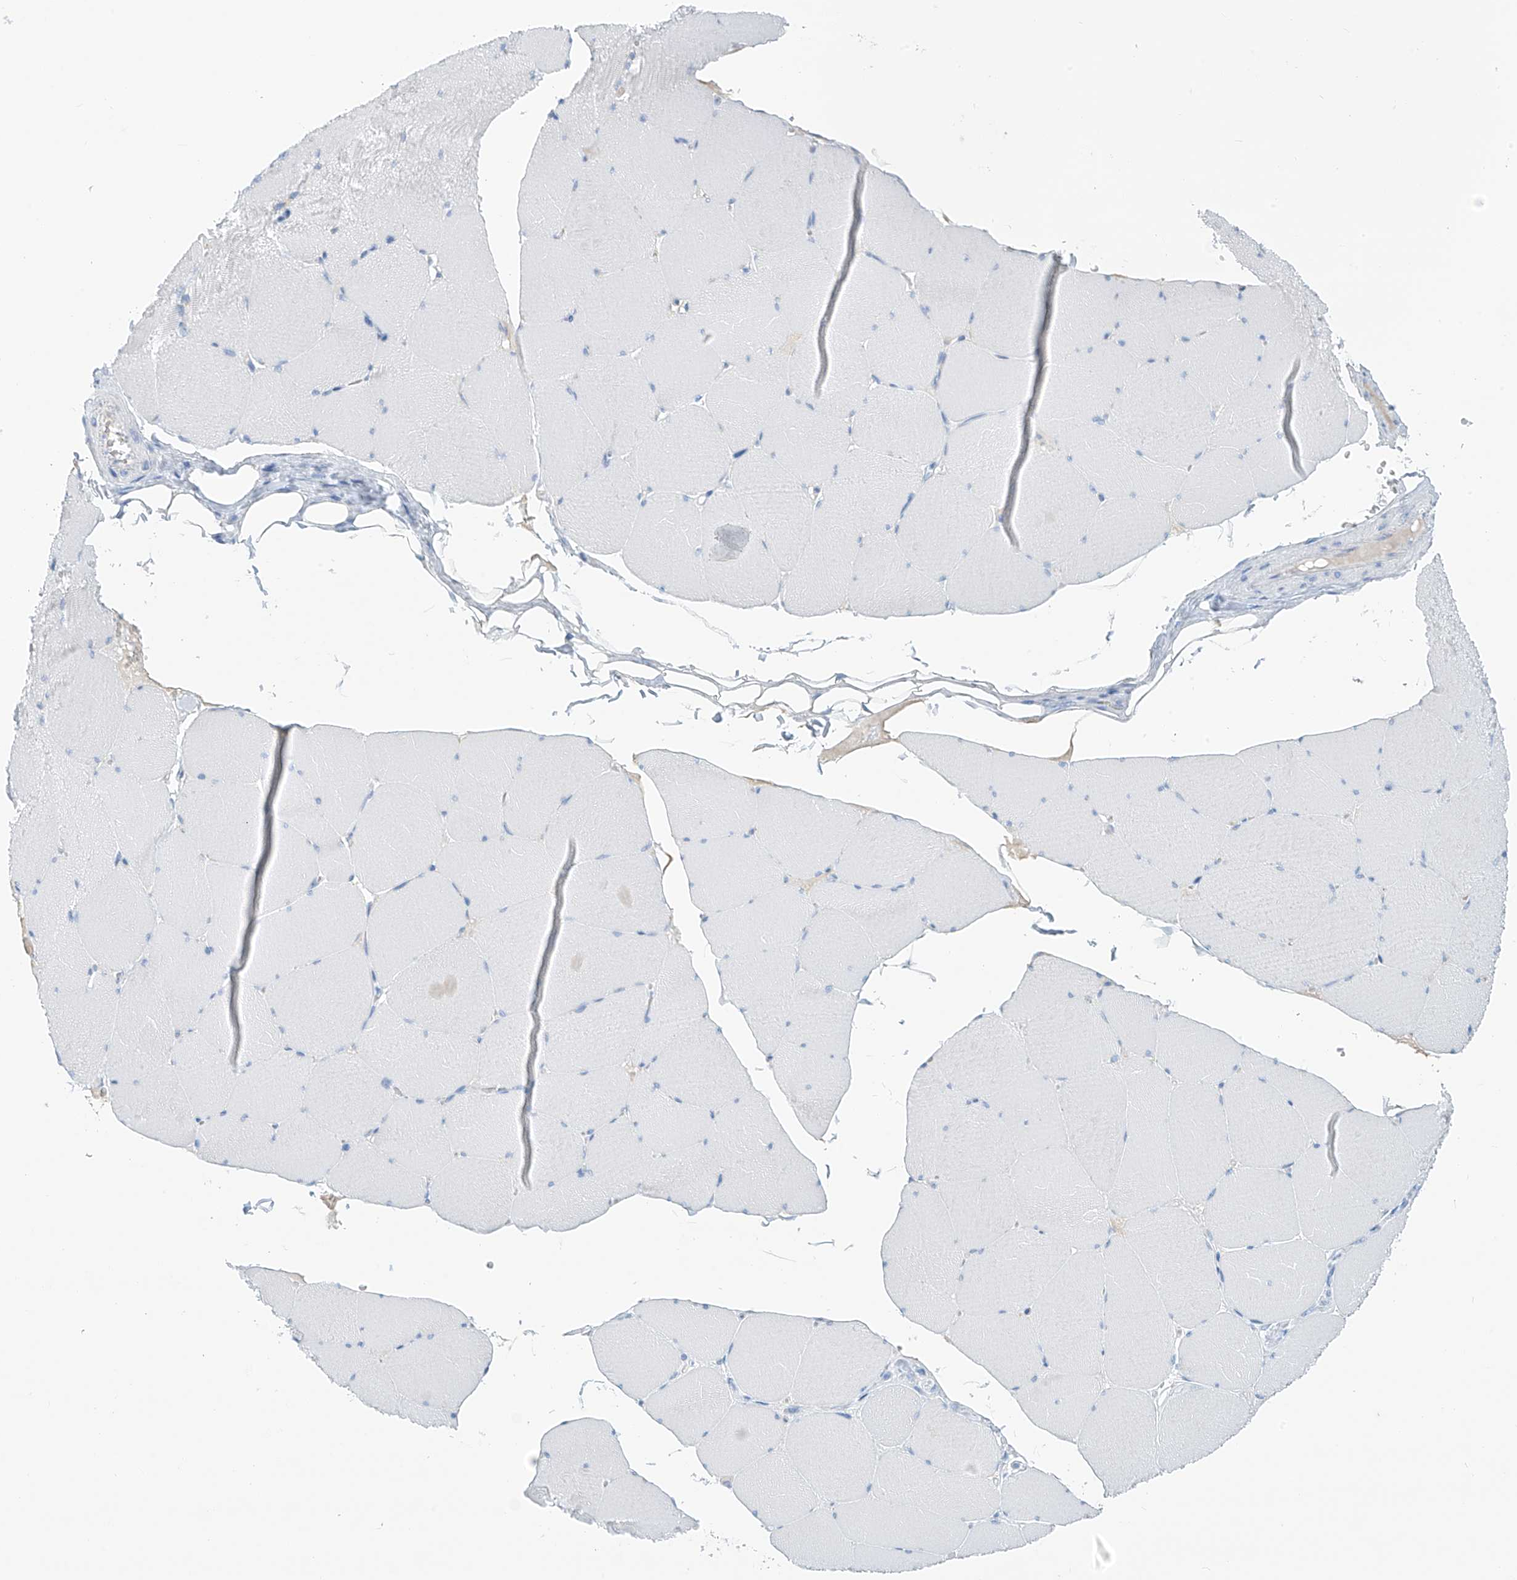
{"staining": {"intensity": "negative", "quantity": "none", "location": "none"}, "tissue": "skeletal muscle", "cell_type": "Myocytes", "image_type": "normal", "snomed": [{"axis": "morphology", "description": "Normal tissue, NOS"}, {"axis": "topography", "description": "Skeletal muscle"}, {"axis": "topography", "description": "Head-Neck"}], "caption": "A high-resolution micrograph shows immunohistochemistry (IHC) staining of normal skeletal muscle, which shows no significant expression in myocytes.", "gene": "SGO2", "patient": {"sex": "male", "age": 66}}